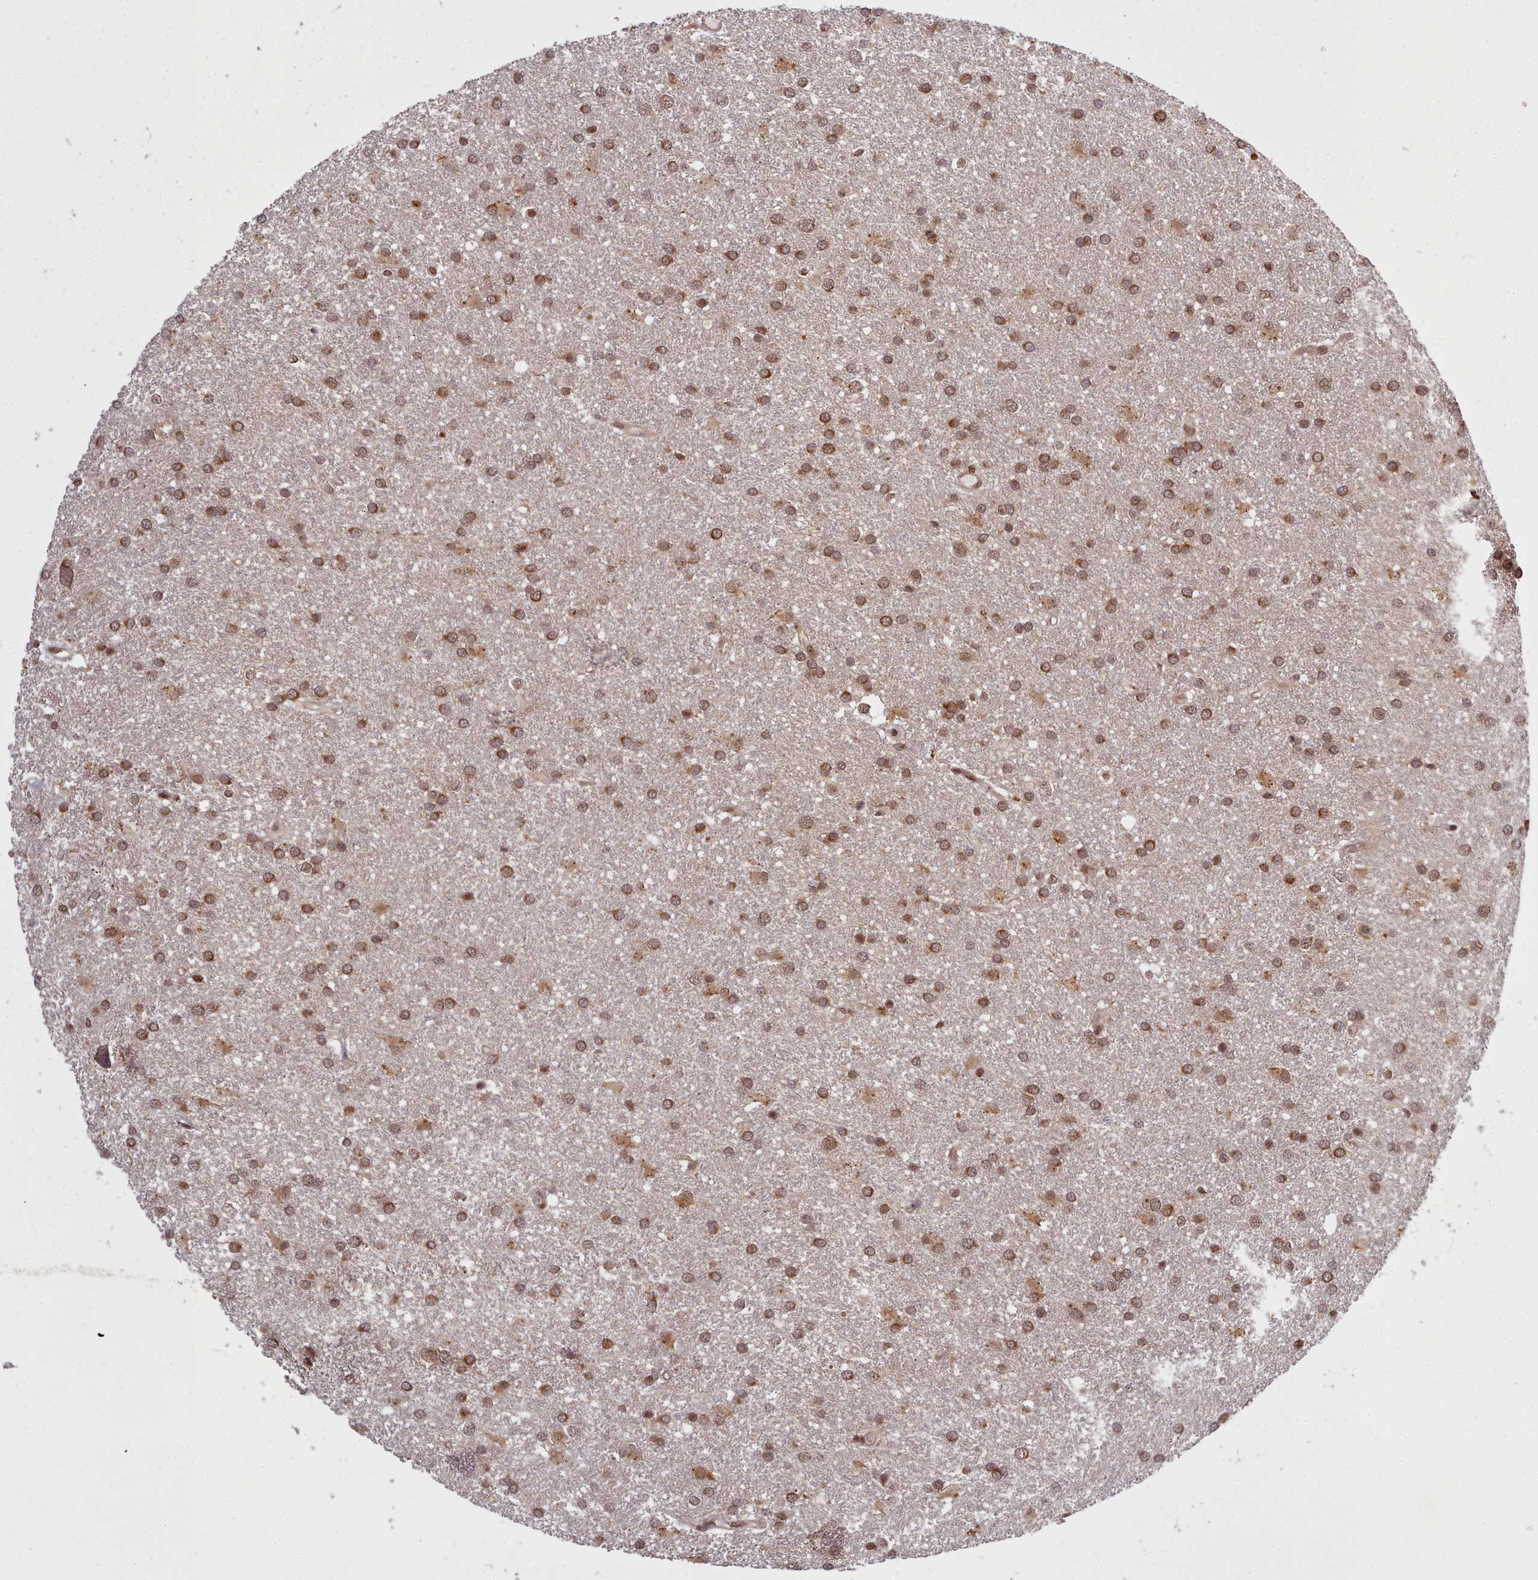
{"staining": {"intensity": "moderate", "quantity": ">75%", "location": "cytoplasmic/membranous,nuclear"}, "tissue": "glioma", "cell_type": "Tumor cells", "image_type": "cancer", "snomed": [{"axis": "morphology", "description": "Glioma, malignant, Low grade"}, {"axis": "topography", "description": "Brain"}], "caption": "An IHC image of neoplastic tissue is shown. Protein staining in brown highlights moderate cytoplasmic/membranous and nuclear positivity in malignant glioma (low-grade) within tumor cells. (DAB (3,3'-diaminobenzidine) IHC with brightfield microscopy, high magnification).", "gene": "DHX8", "patient": {"sex": "female", "age": 32}}